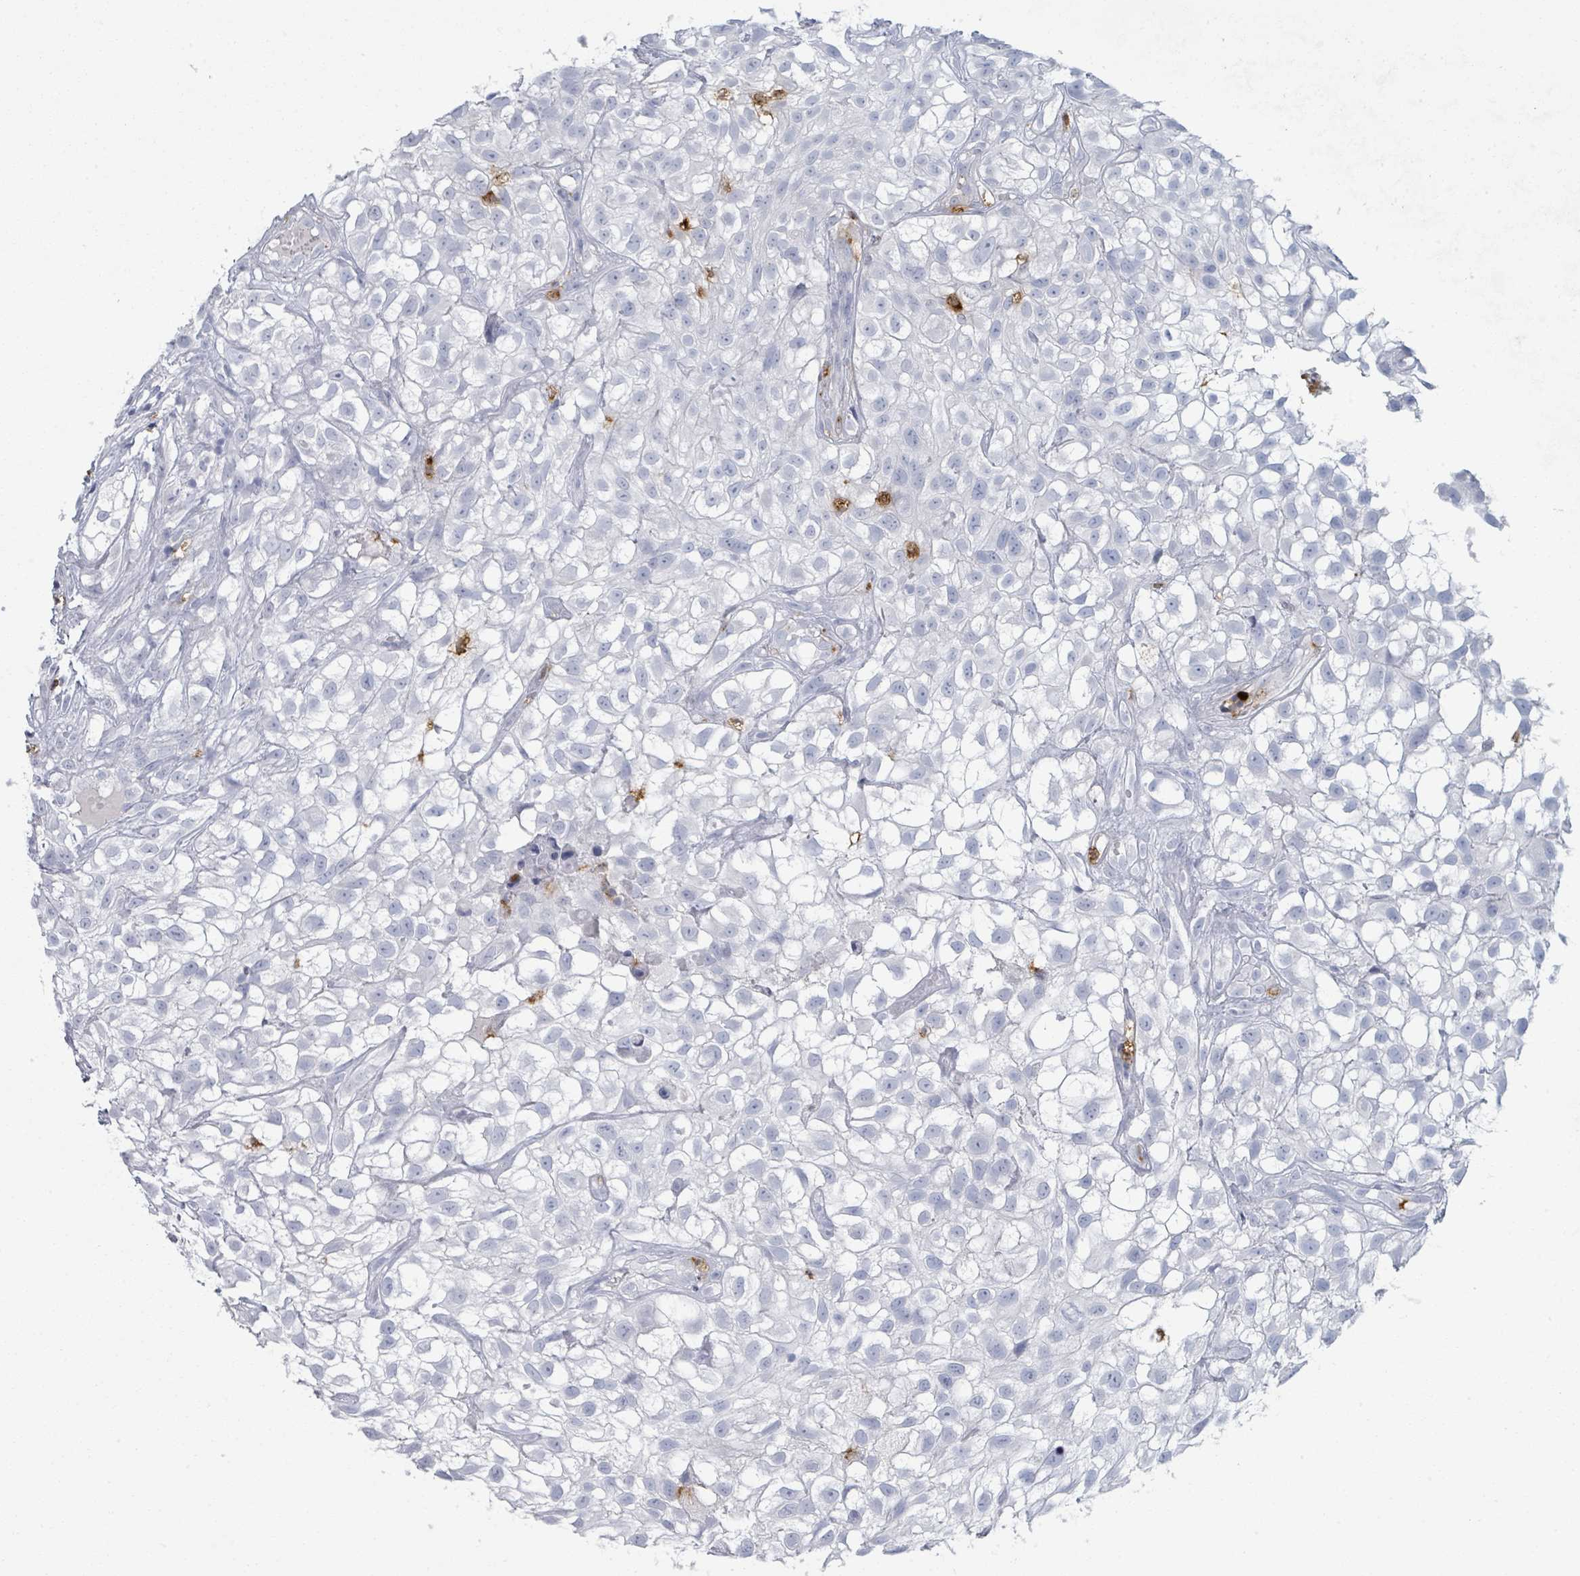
{"staining": {"intensity": "negative", "quantity": "none", "location": "none"}, "tissue": "urothelial cancer", "cell_type": "Tumor cells", "image_type": "cancer", "snomed": [{"axis": "morphology", "description": "Urothelial carcinoma, High grade"}, {"axis": "topography", "description": "Urinary bladder"}], "caption": "IHC of high-grade urothelial carcinoma displays no staining in tumor cells. Brightfield microscopy of IHC stained with DAB (brown) and hematoxylin (blue), captured at high magnification.", "gene": "DEFA4", "patient": {"sex": "male", "age": 56}}